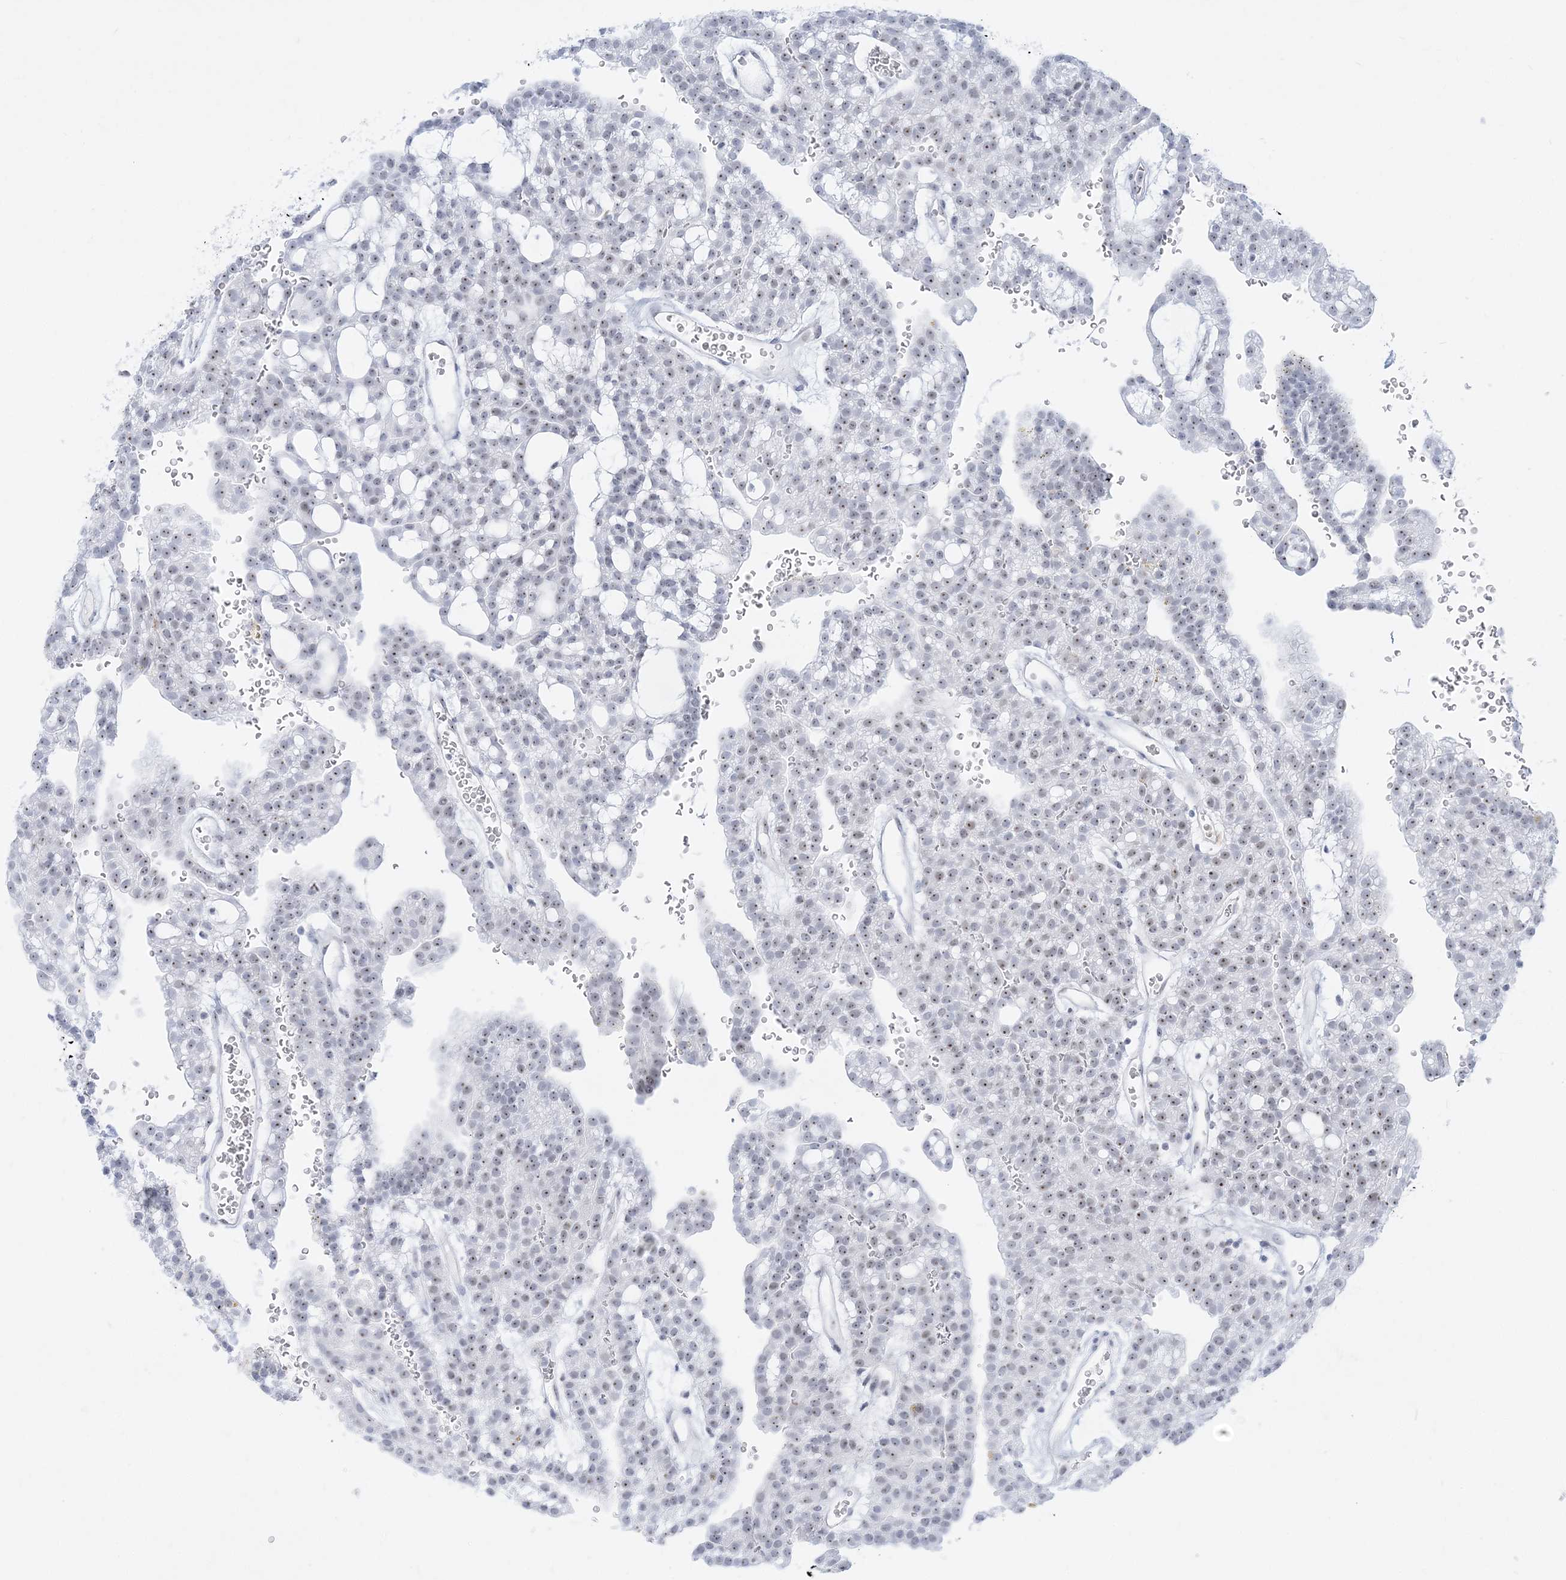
{"staining": {"intensity": "weak", "quantity": "25%-75%", "location": "nuclear"}, "tissue": "renal cancer", "cell_type": "Tumor cells", "image_type": "cancer", "snomed": [{"axis": "morphology", "description": "Adenocarcinoma, NOS"}, {"axis": "topography", "description": "Kidney"}], "caption": "Tumor cells exhibit low levels of weak nuclear expression in approximately 25%-75% of cells in renal cancer.", "gene": "DDX21", "patient": {"sex": "male", "age": 63}}